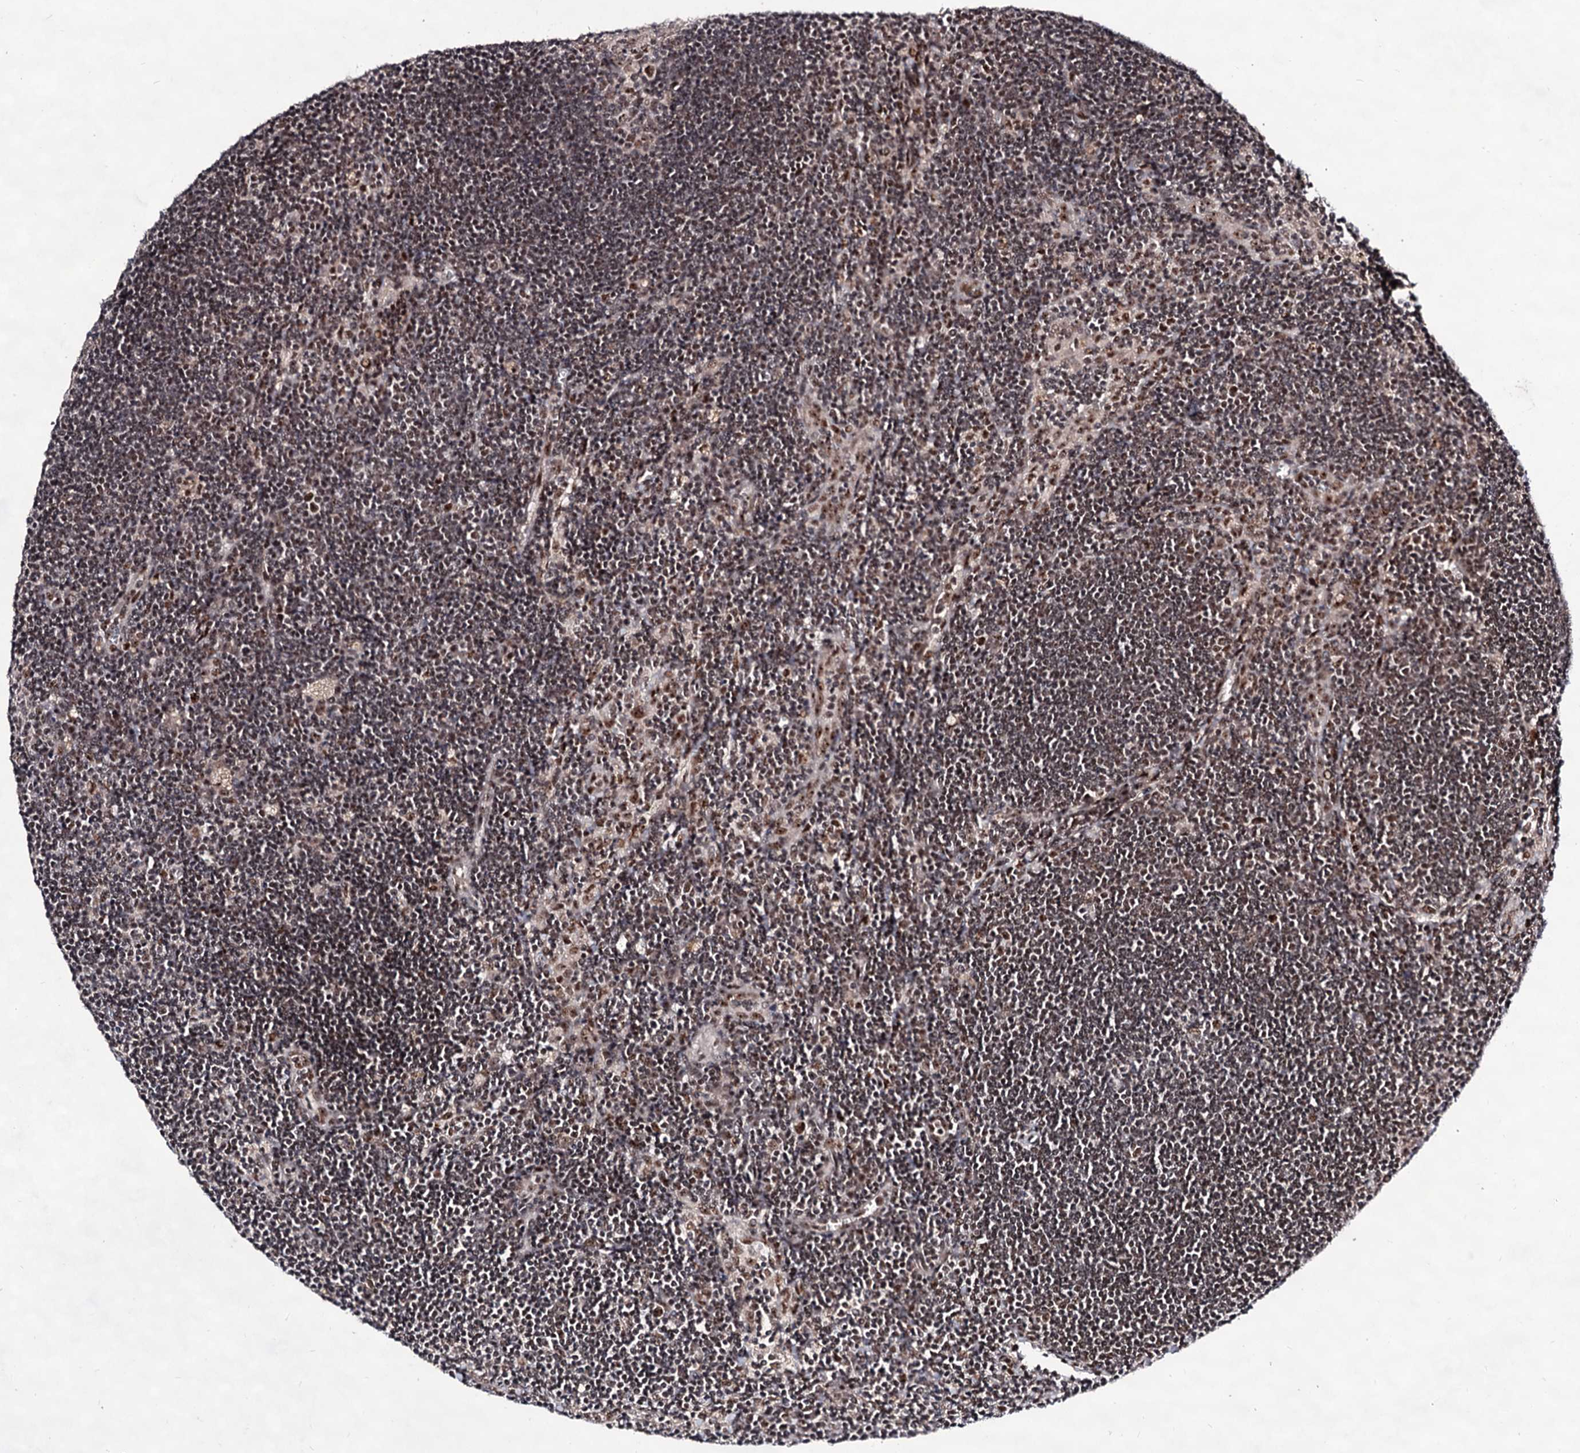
{"staining": {"intensity": "moderate", "quantity": "<25%", "location": "nuclear"}, "tissue": "lymph node", "cell_type": "Germinal center cells", "image_type": "normal", "snomed": [{"axis": "morphology", "description": "Normal tissue, NOS"}, {"axis": "topography", "description": "Lymph node"}], "caption": "Germinal center cells show low levels of moderate nuclear expression in approximately <25% of cells in benign human lymph node.", "gene": "EXOSC10", "patient": {"sex": "male", "age": 24}}